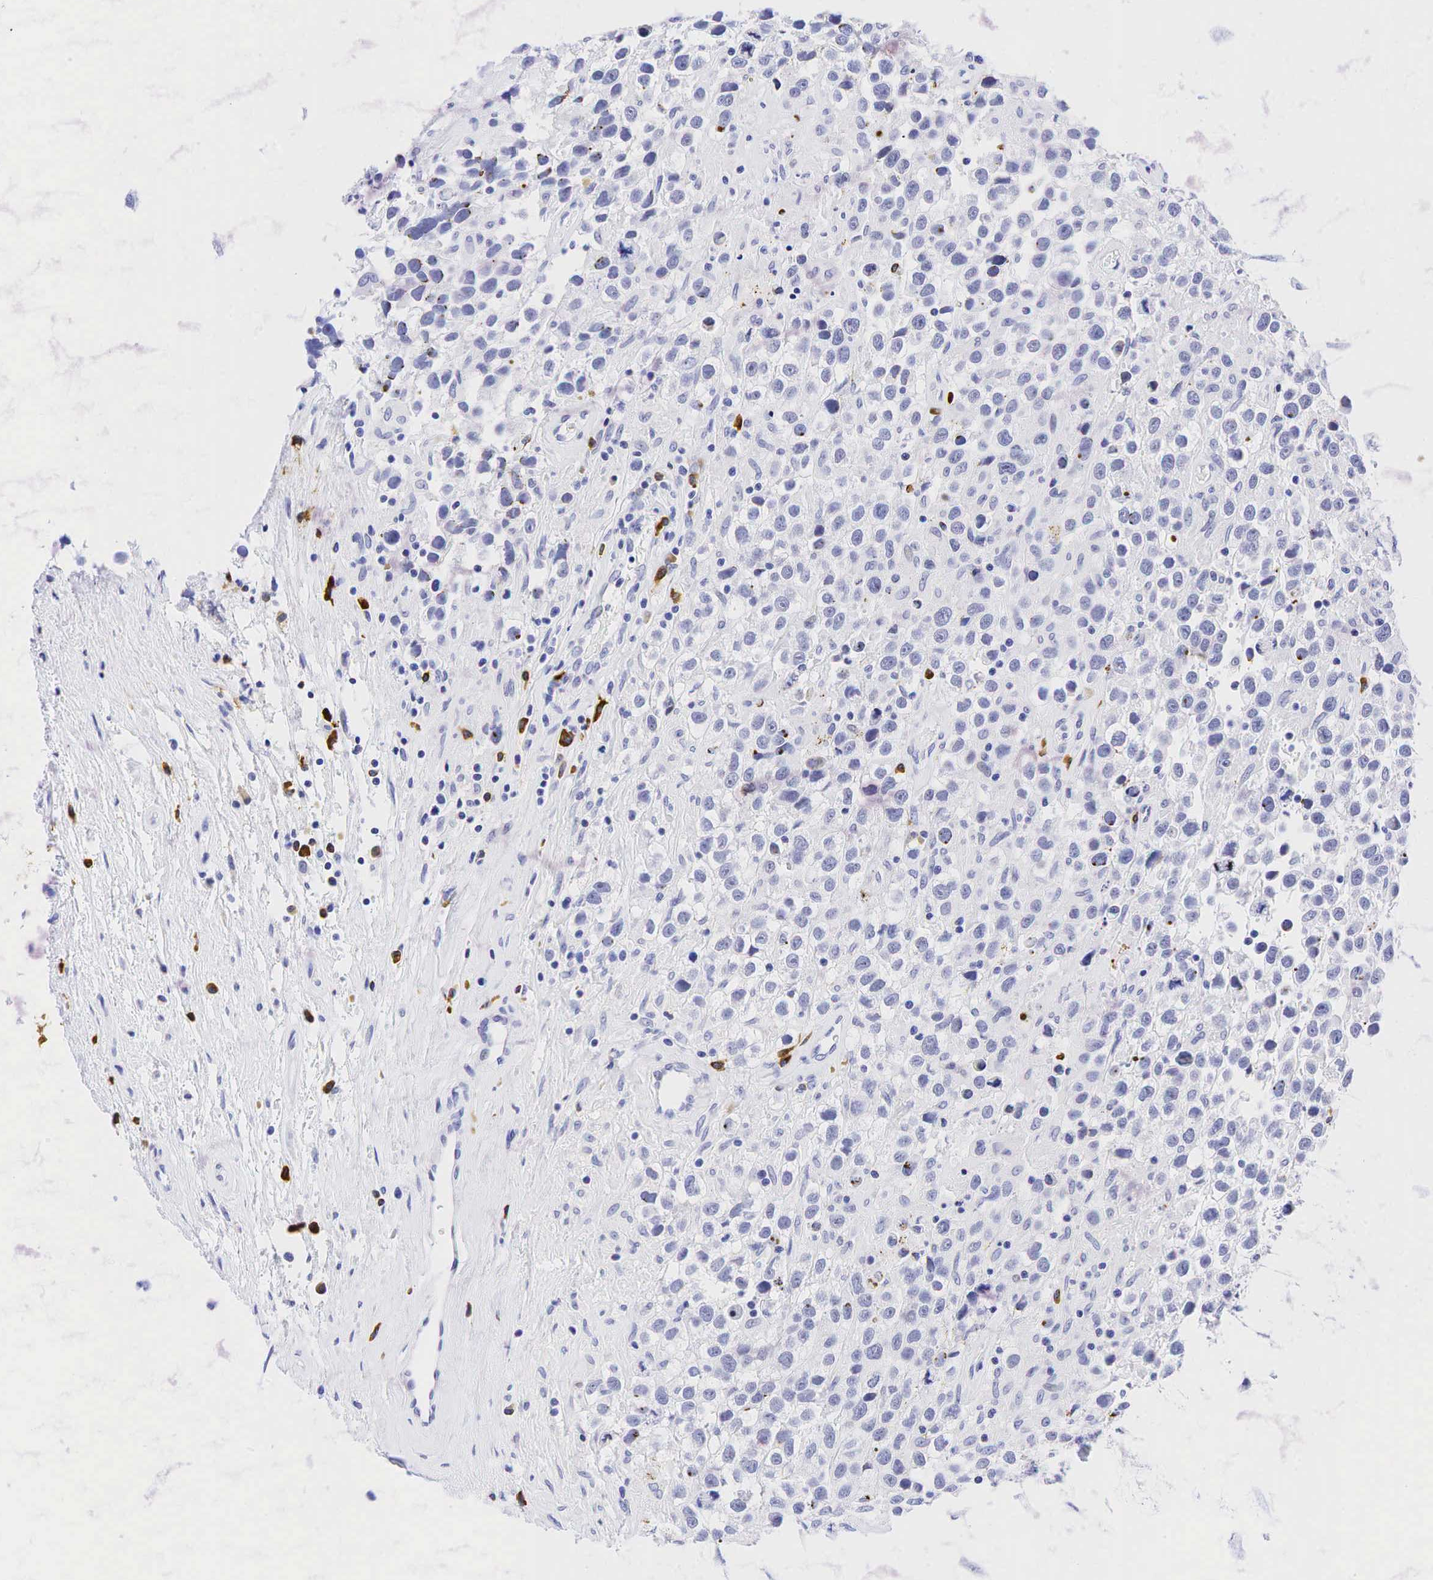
{"staining": {"intensity": "negative", "quantity": "none", "location": "none"}, "tissue": "testis cancer", "cell_type": "Tumor cells", "image_type": "cancer", "snomed": [{"axis": "morphology", "description": "Seminoma, NOS"}, {"axis": "topography", "description": "Testis"}], "caption": "Human testis seminoma stained for a protein using immunohistochemistry displays no expression in tumor cells.", "gene": "CD79A", "patient": {"sex": "male", "age": 43}}